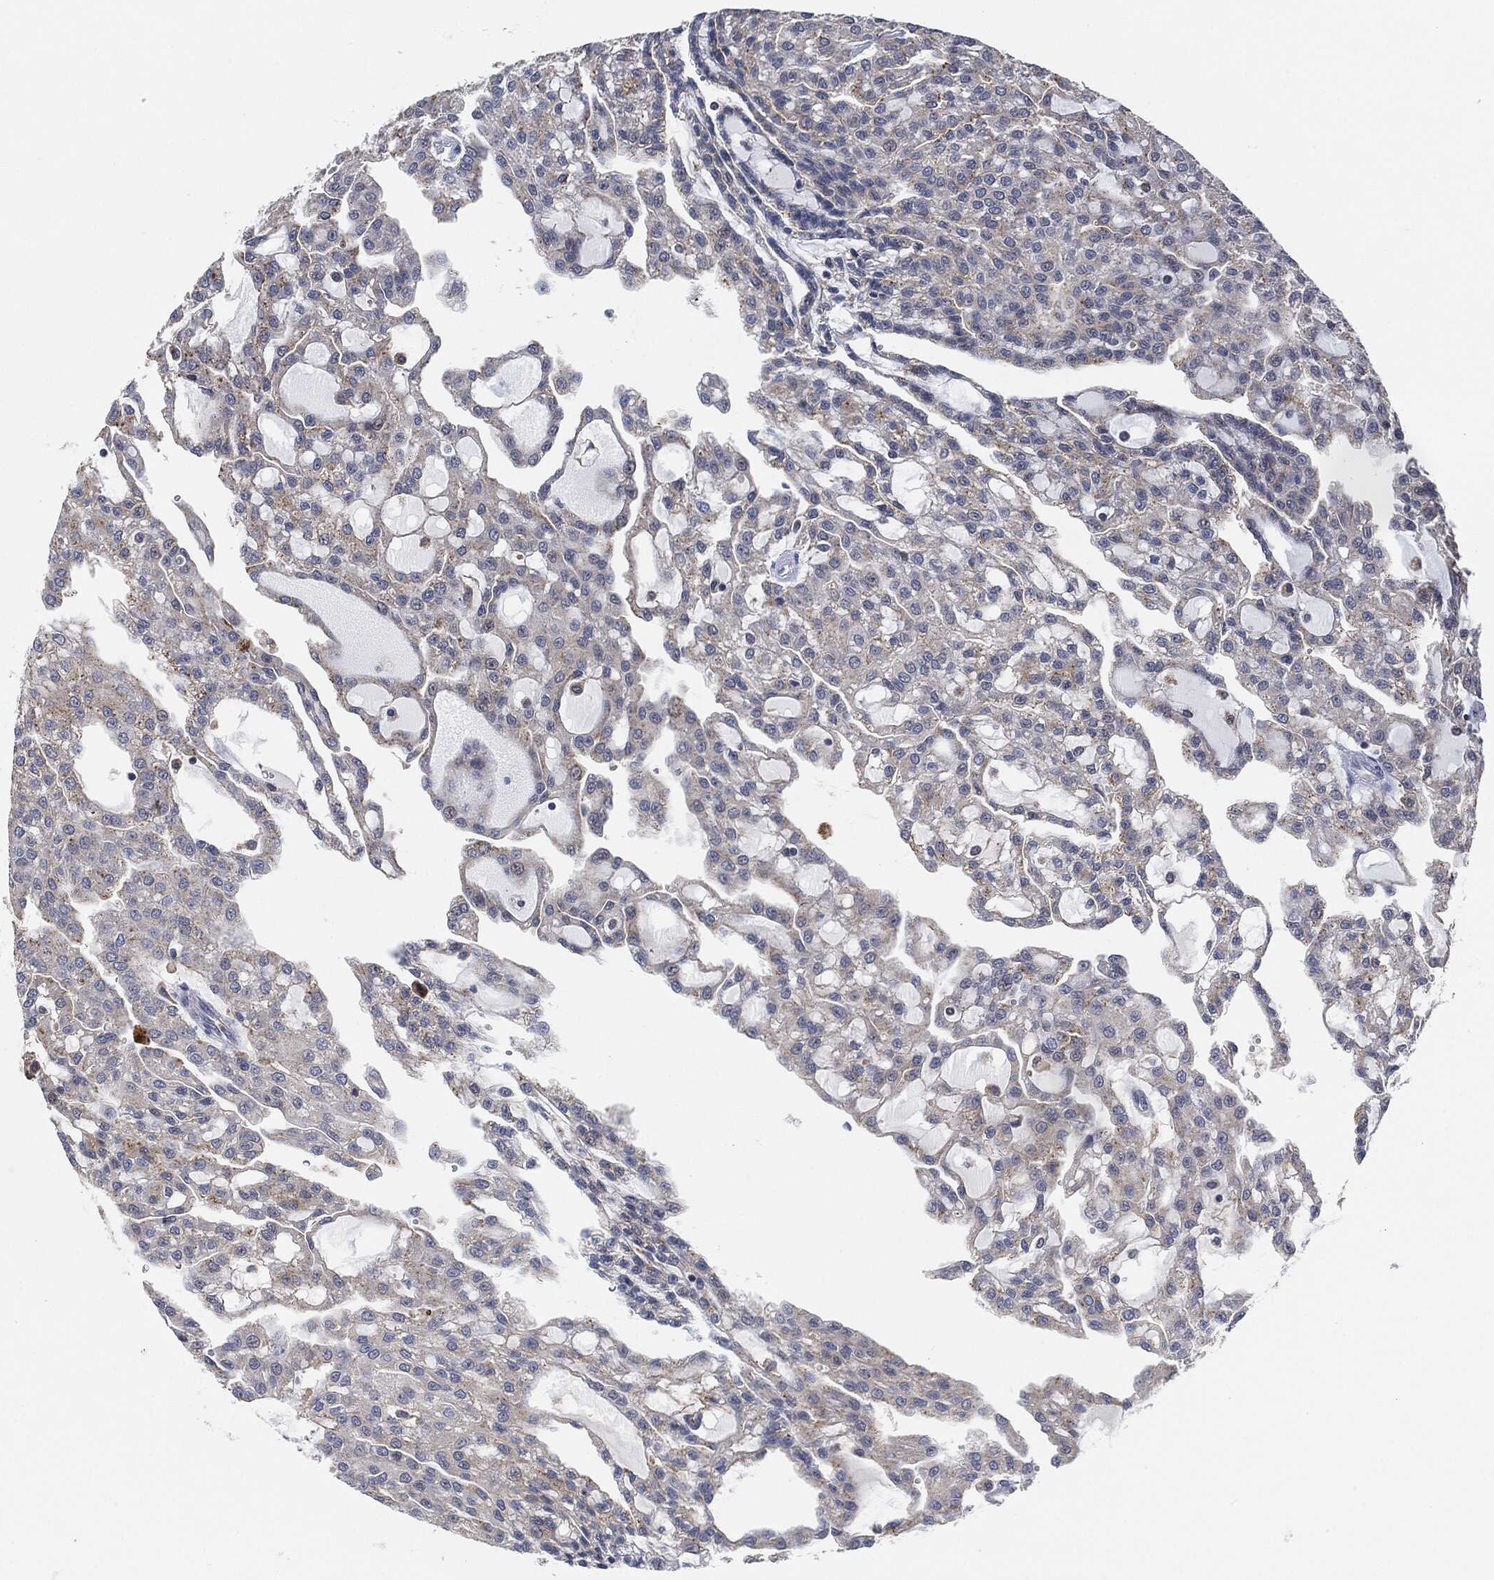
{"staining": {"intensity": "weak", "quantity": "25%-75%", "location": "cytoplasmic/membranous"}, "tissue": "renal cancer", "cell_type": "Tumor cells", "image_type": "cancer", "snomed": [{"axis": "morphology", "description": "Adenocarcinoma, NOS"}, {"axis": "topography", "description": "Kidney"}], "caption": "An image of human renal cancer (adenocarcinoma) stained for a protein reveals weak cytoplasmic/membranous brown staining in tumor cells.", "gene": "VSIG4", "patient": {"sex": "male", "age": 63}}